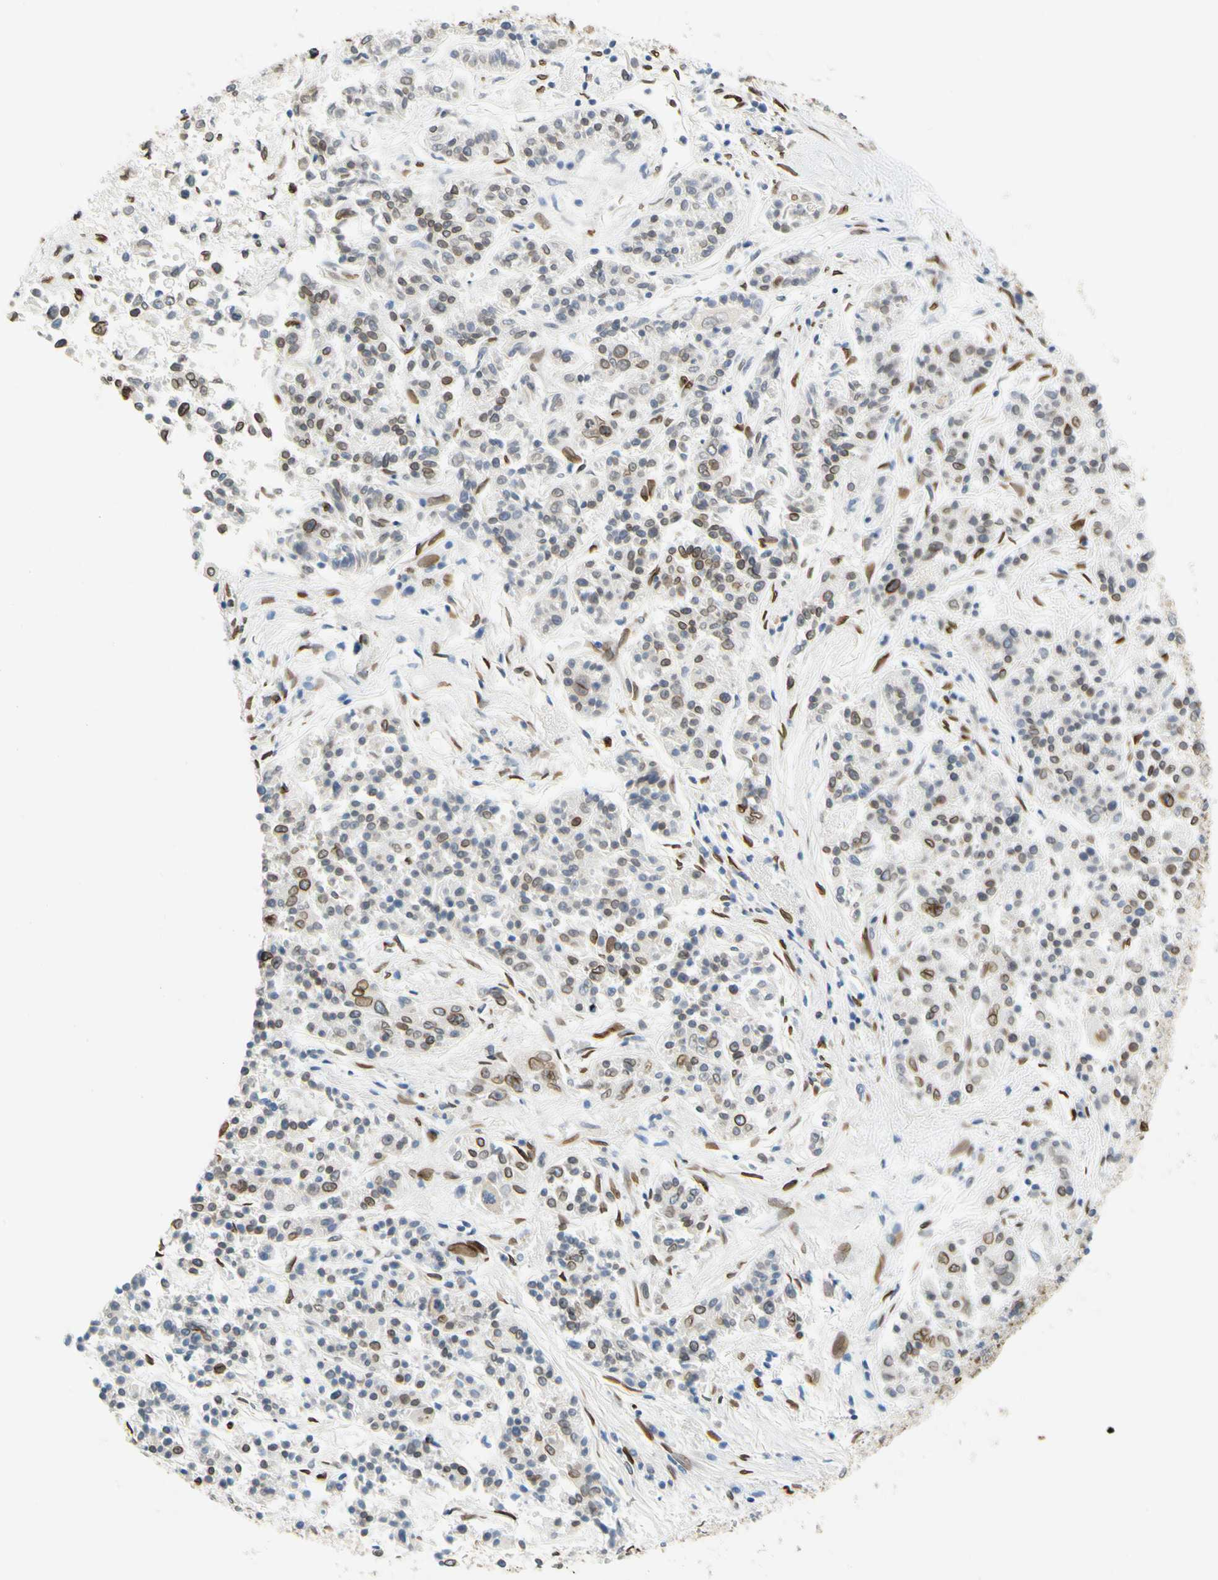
{"staining": {"intensity": "weak", "quantity": "<25%", "location": "cytoplasmic/membranous,nuclear"}, "tissue": "lung cancer", "cell_type": "Tumor cells", "image_type": "cancer", "snomed": [{"axis": "morphology", "description": "Adenocarcinoma, NOS"}, {"axis": "topography", "description": "Lung"}], "caption": "Immunohistochemical staining of lung cancer (adenocarcinoma) demonstrates no significant expression in tumor cells.", "gene": "SUN1", "patient": {"sex": "male", "age": 84}}